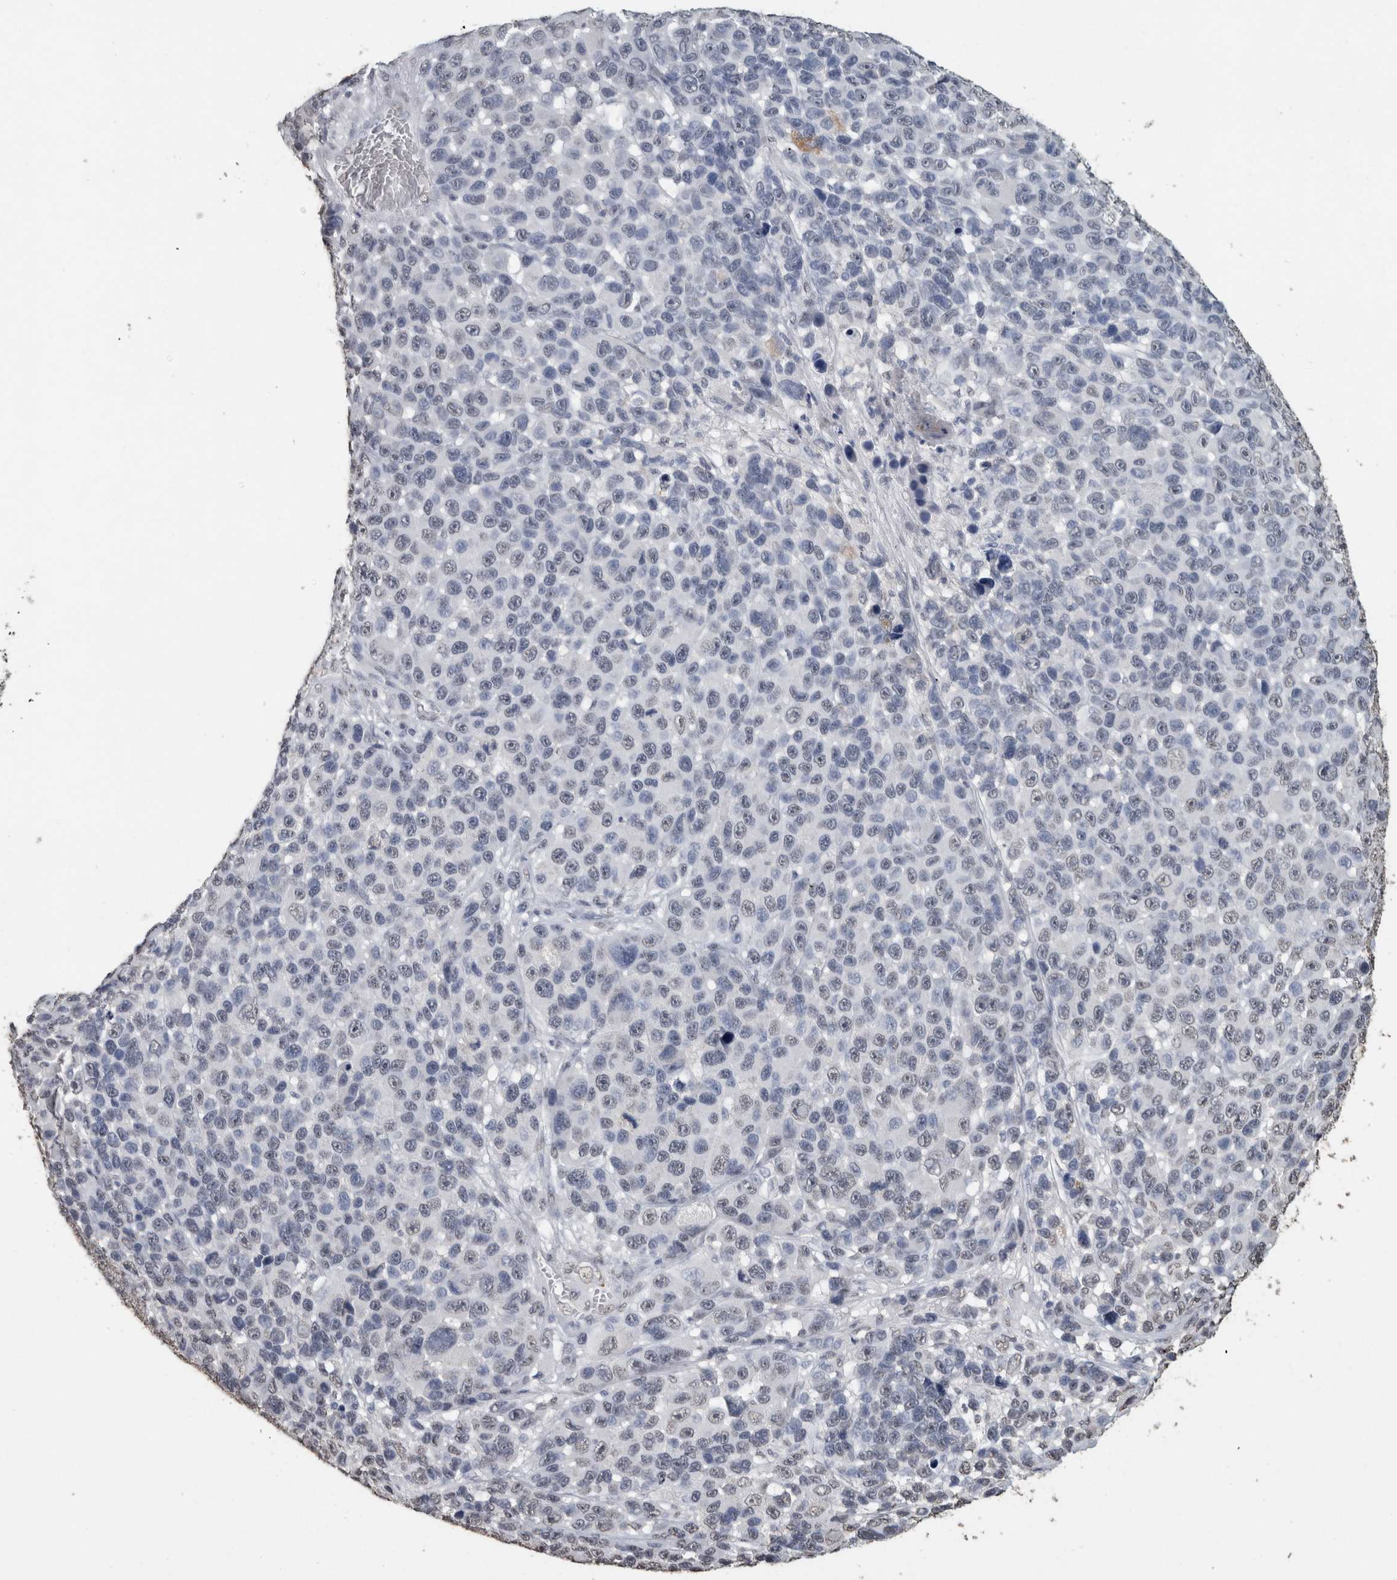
{"staining": {"intensity": "negative", "quantity": "none", "location": "none"}, "tissue": "melanoma", "cell_type": "Tumor cells", "image_type": "cancer", "snomed": [{"axis": "morphology", "description": "Malignant melanoma, NOS"}, {"axis": "topography", "description": "Skin"}], "caption": "Tumor cells are negative for brown protein staining in melanoma. (DAB IHC with hematoxylin counter stain).", "gene": "LTBP1", "patient": {"sex": "male", "age": 53}}